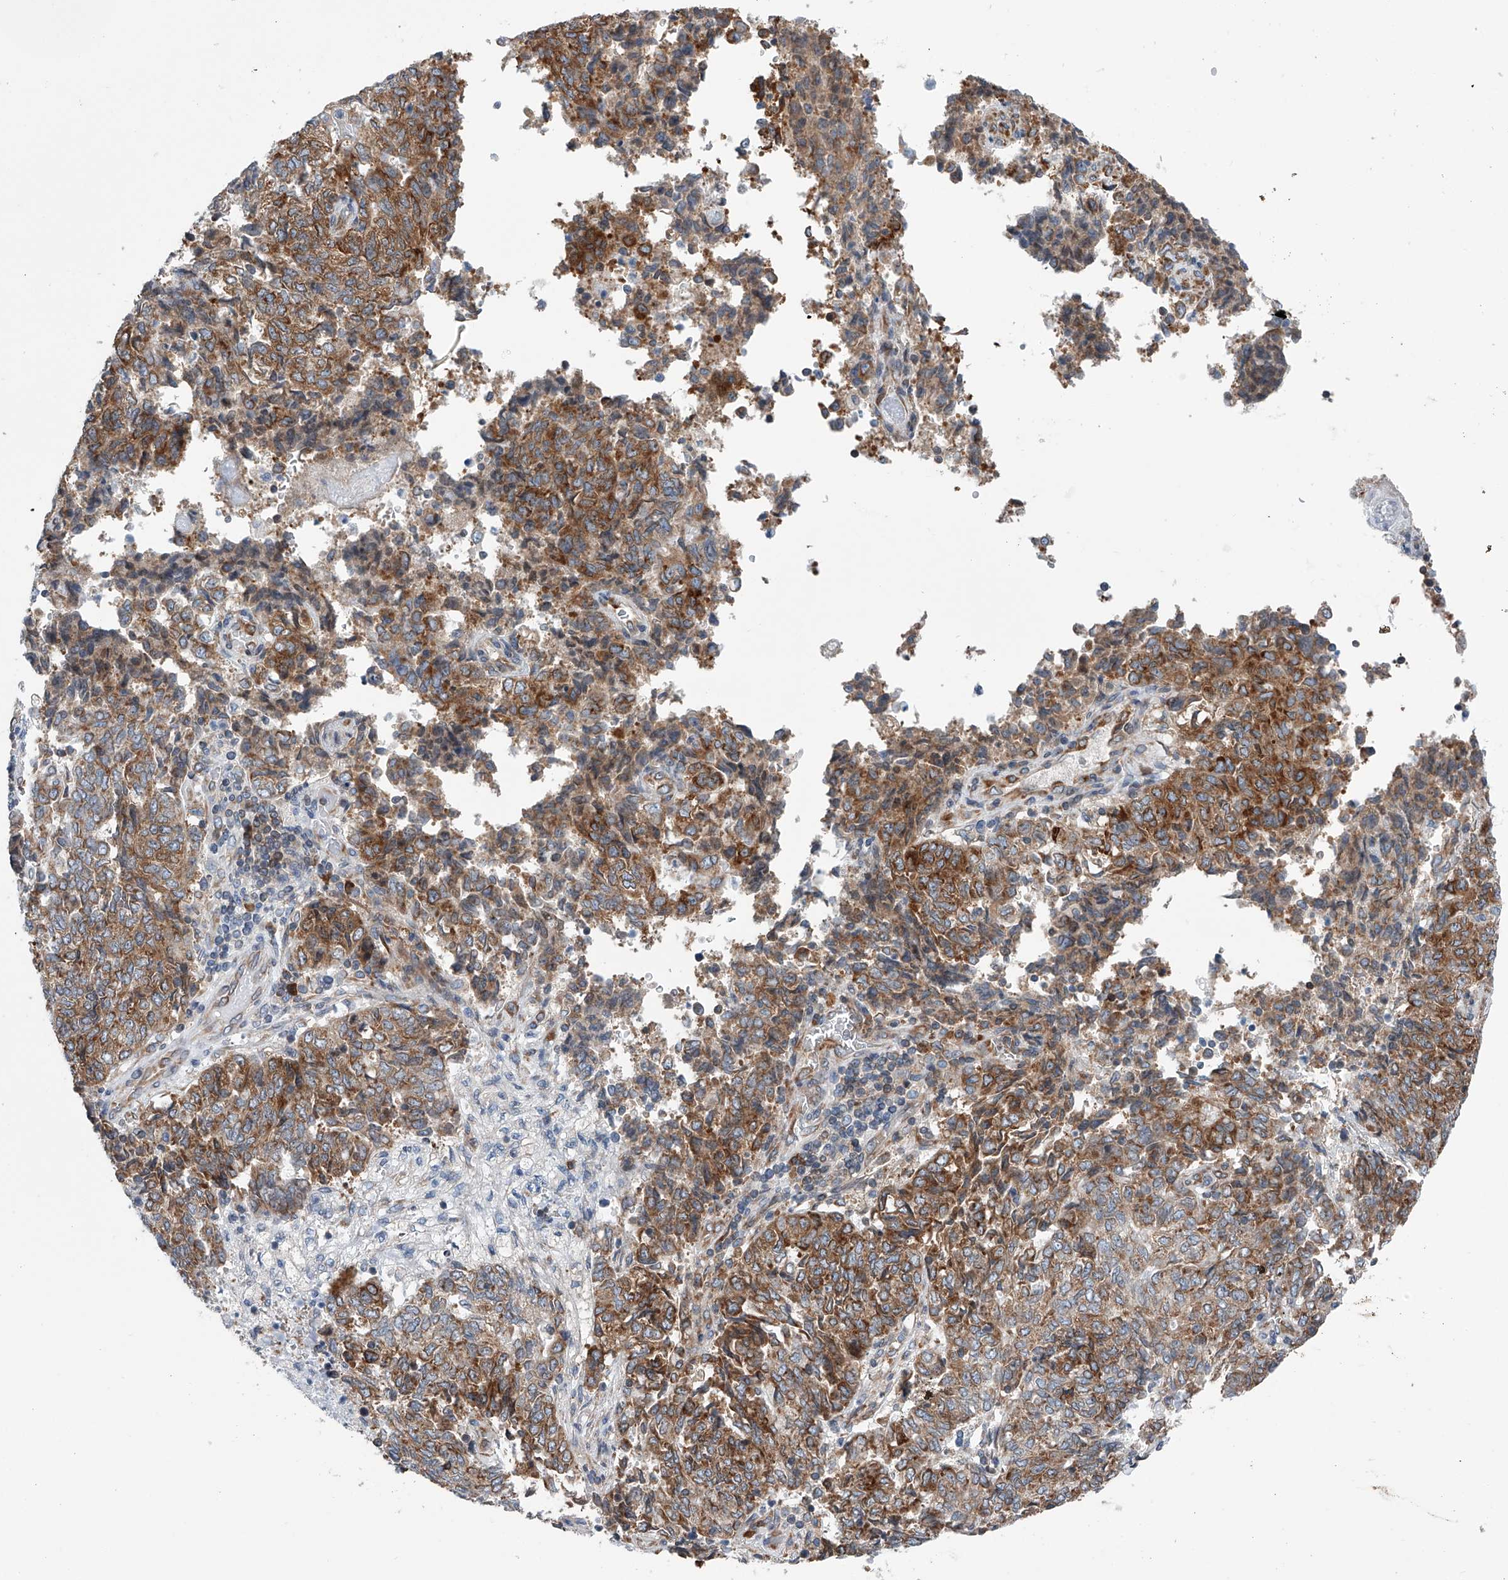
{"staining": {"intensity": "moderate", "quantity": ">75%", "location": "cytoplasmic/membranous"}, "tissue": "endometrial cancer", "cell_type": "Tumor cells", "image_type": "cancer", "snomed": [{"axis": "morphology", "description": "Adenocarcinoma, NOS"}, {"axis": "topography", "description": "Endometrium"}], "caption": "A micrograph of human adenocarcinoma (endometrial) stained for a protein shows moderate cytoplasmic/membranous brown staining in tumor cells.", "gene": "RPL26L1", "patient": {"sex": "female", "age": 80}}